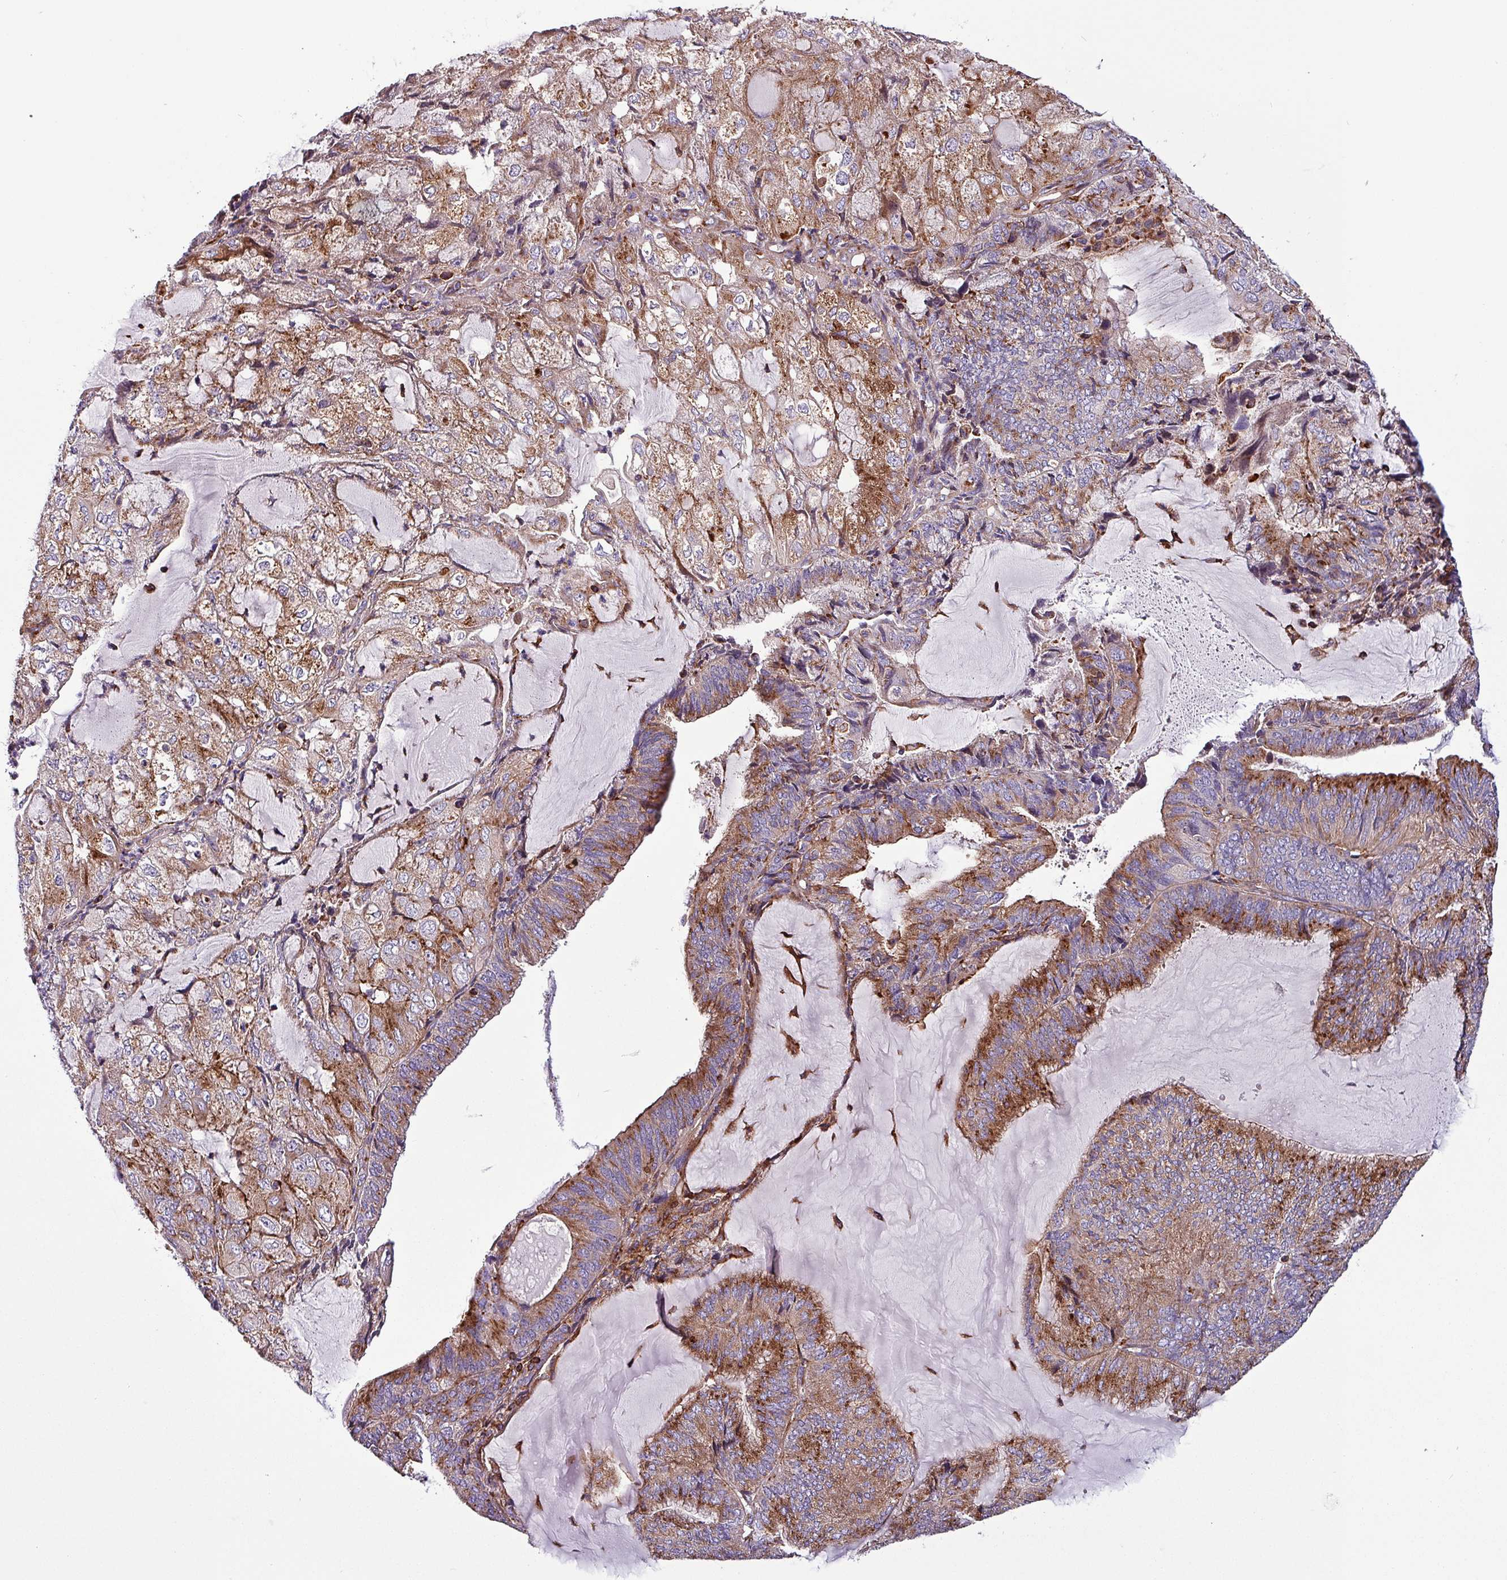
{"staining": {"intensity": "moderate", "quantity": ">75%", "location": "cytoplasmic/membranous"}, "tissue": "endometrial cancer", "cell_type": "Tumor cells", "image_type": "cancer", "snomed": [{"axis": "morphology", "description": "Adenocarcinoma, NOS"}, {"axis": "topography", "description": "Endometrium"}], "caption": "This is an image of immunohistochemistry (IHC) staining of endometrial cancer, which shows moderate staining in the cytoplasmic/membranous of tumor cells.", "gene": "VAMP4", "patient": {"sex": "female", "age": 81}}